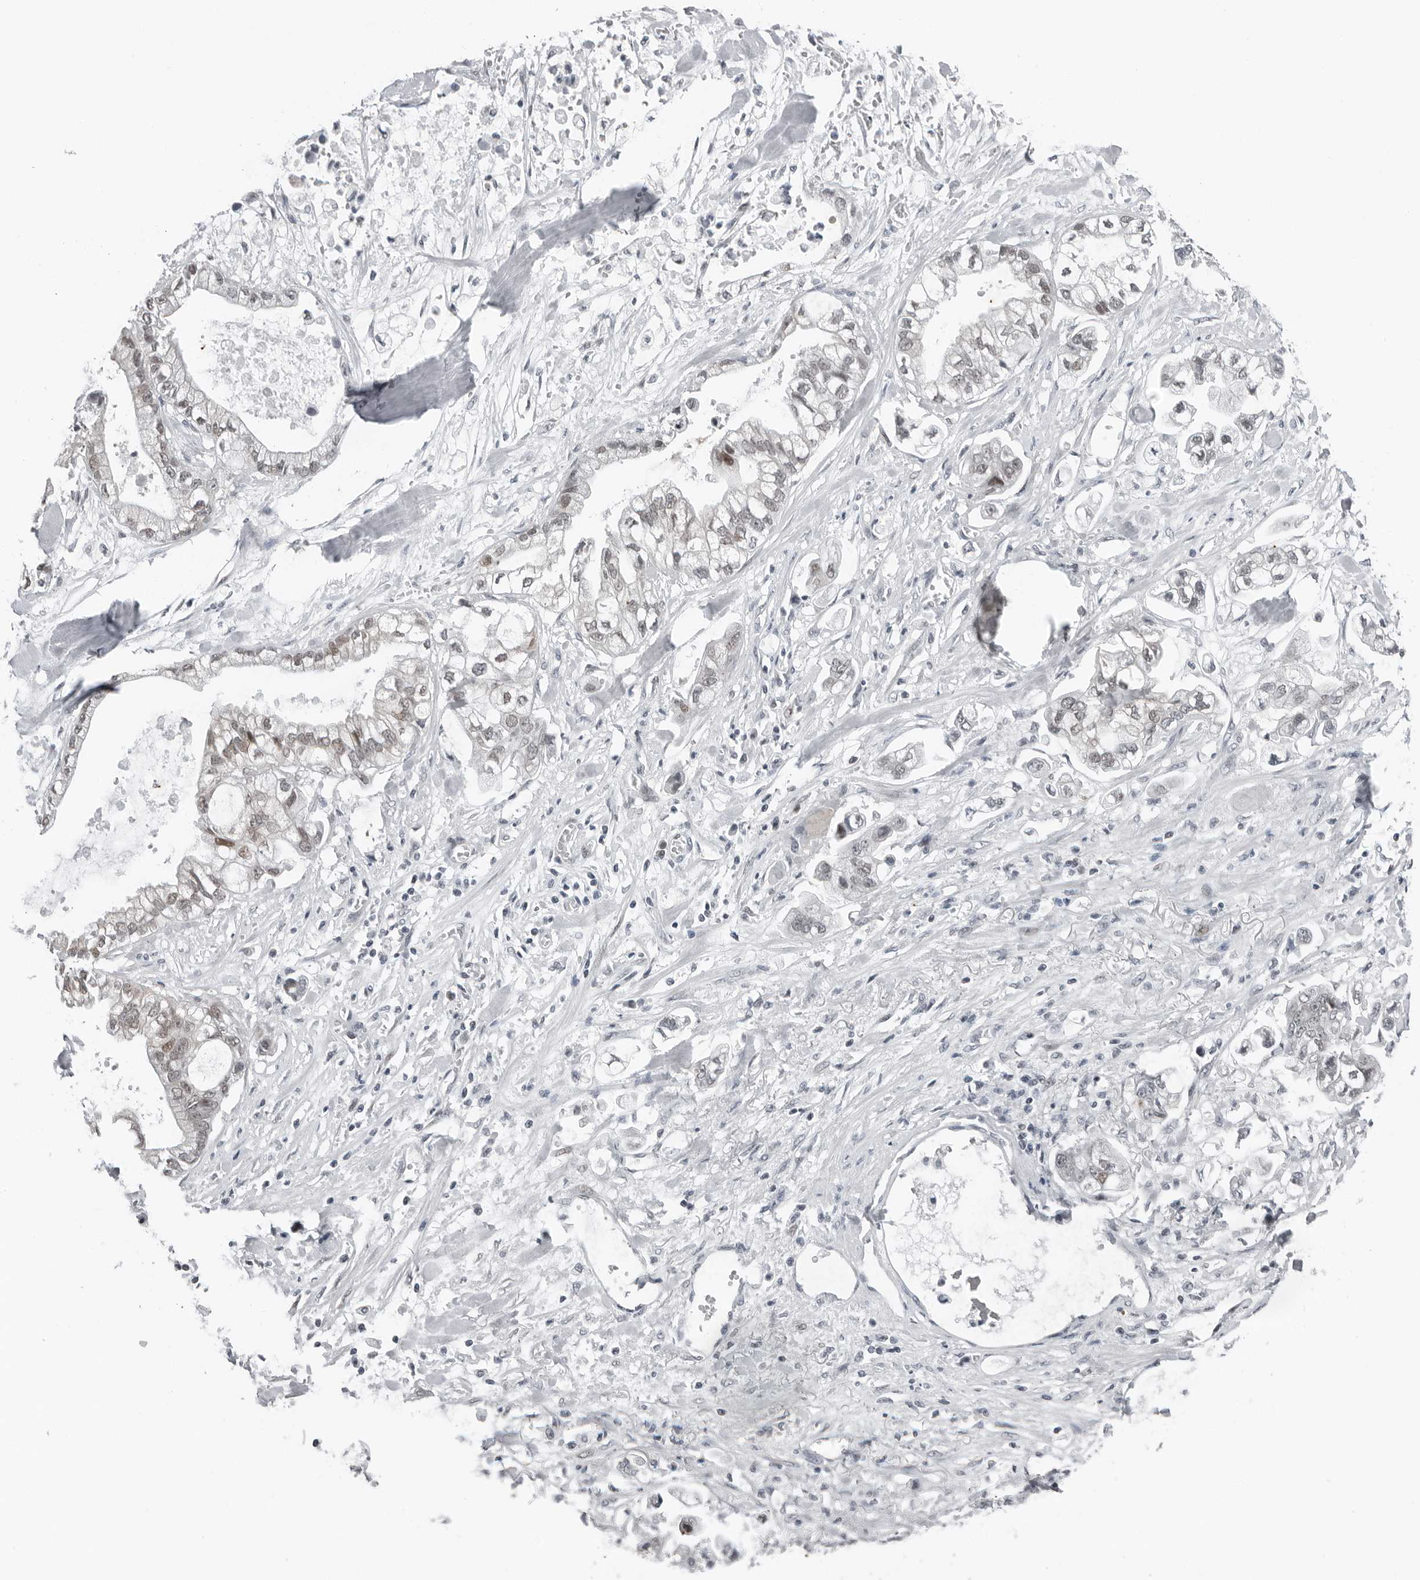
{"staining": {"intensity": "weak", "quantity": "<25%", "location": "nuclear"}, "tissue": "stomach cancer", "cell_type": "Tumor cells", "image_type": "cancer", "snomed": [{"axis": "morphology", "description": "Normal tissue, NOS"}, {"axis": "morphology", "description": "Adenocarcinoma, NOS"}, {"axis": "topography", "description": "Stomach"}], "caption": "Immunohistochemistry image of neoplastic tissue: human stomach adenocarcinoma stained with DAB (3,3'-diaminobenzidine) displays no significant protein positivity in tumor cells. (DAB (3,3'-diaminobenzidine) immunohistochemistry (IHC), high magnification).", "gene": "PPP1R42", "patient": {"sex": "male", "age": 62}}